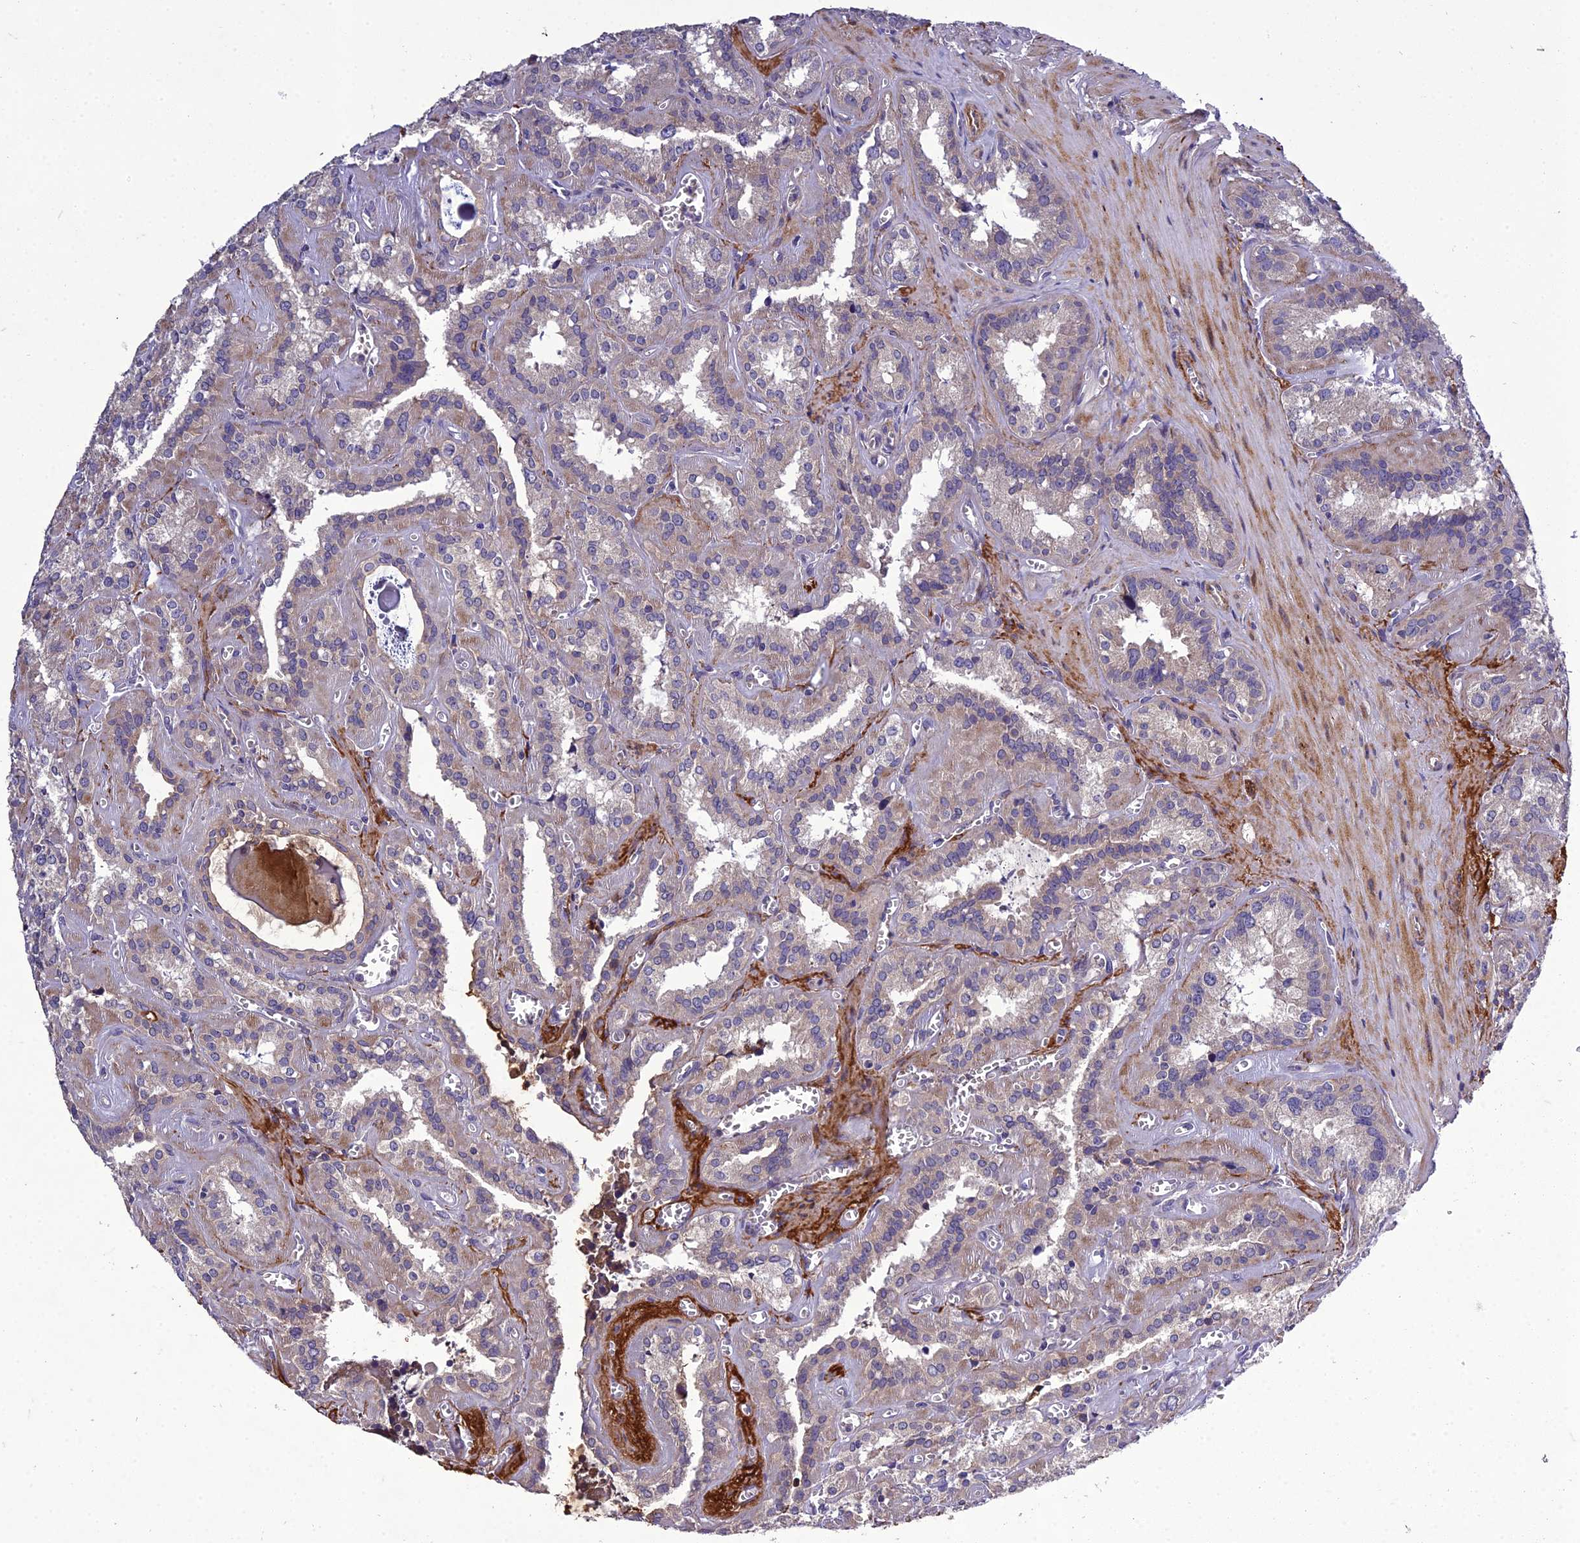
{"staining": {"intensity": "negative", "quantity": "none", "location": "none"}, "tissue": "seminal vesicle", "cell_type": "Glandular cells", "image_type": "normal", "snomed": [{"axis": "morphology", "description": "Normal tissue, NOS"}, {"axis": "topography", "description": "Prostate"}, {"axis": "topography", "description": "Seminal veicle"}], "caption": "The micrograph displays no staining of glandular cells in benign seminal vesicle. (DAB IHC, high magnification).", "gene": "ADIPOR2", "patient": {"sex": "male", "age": 59}}